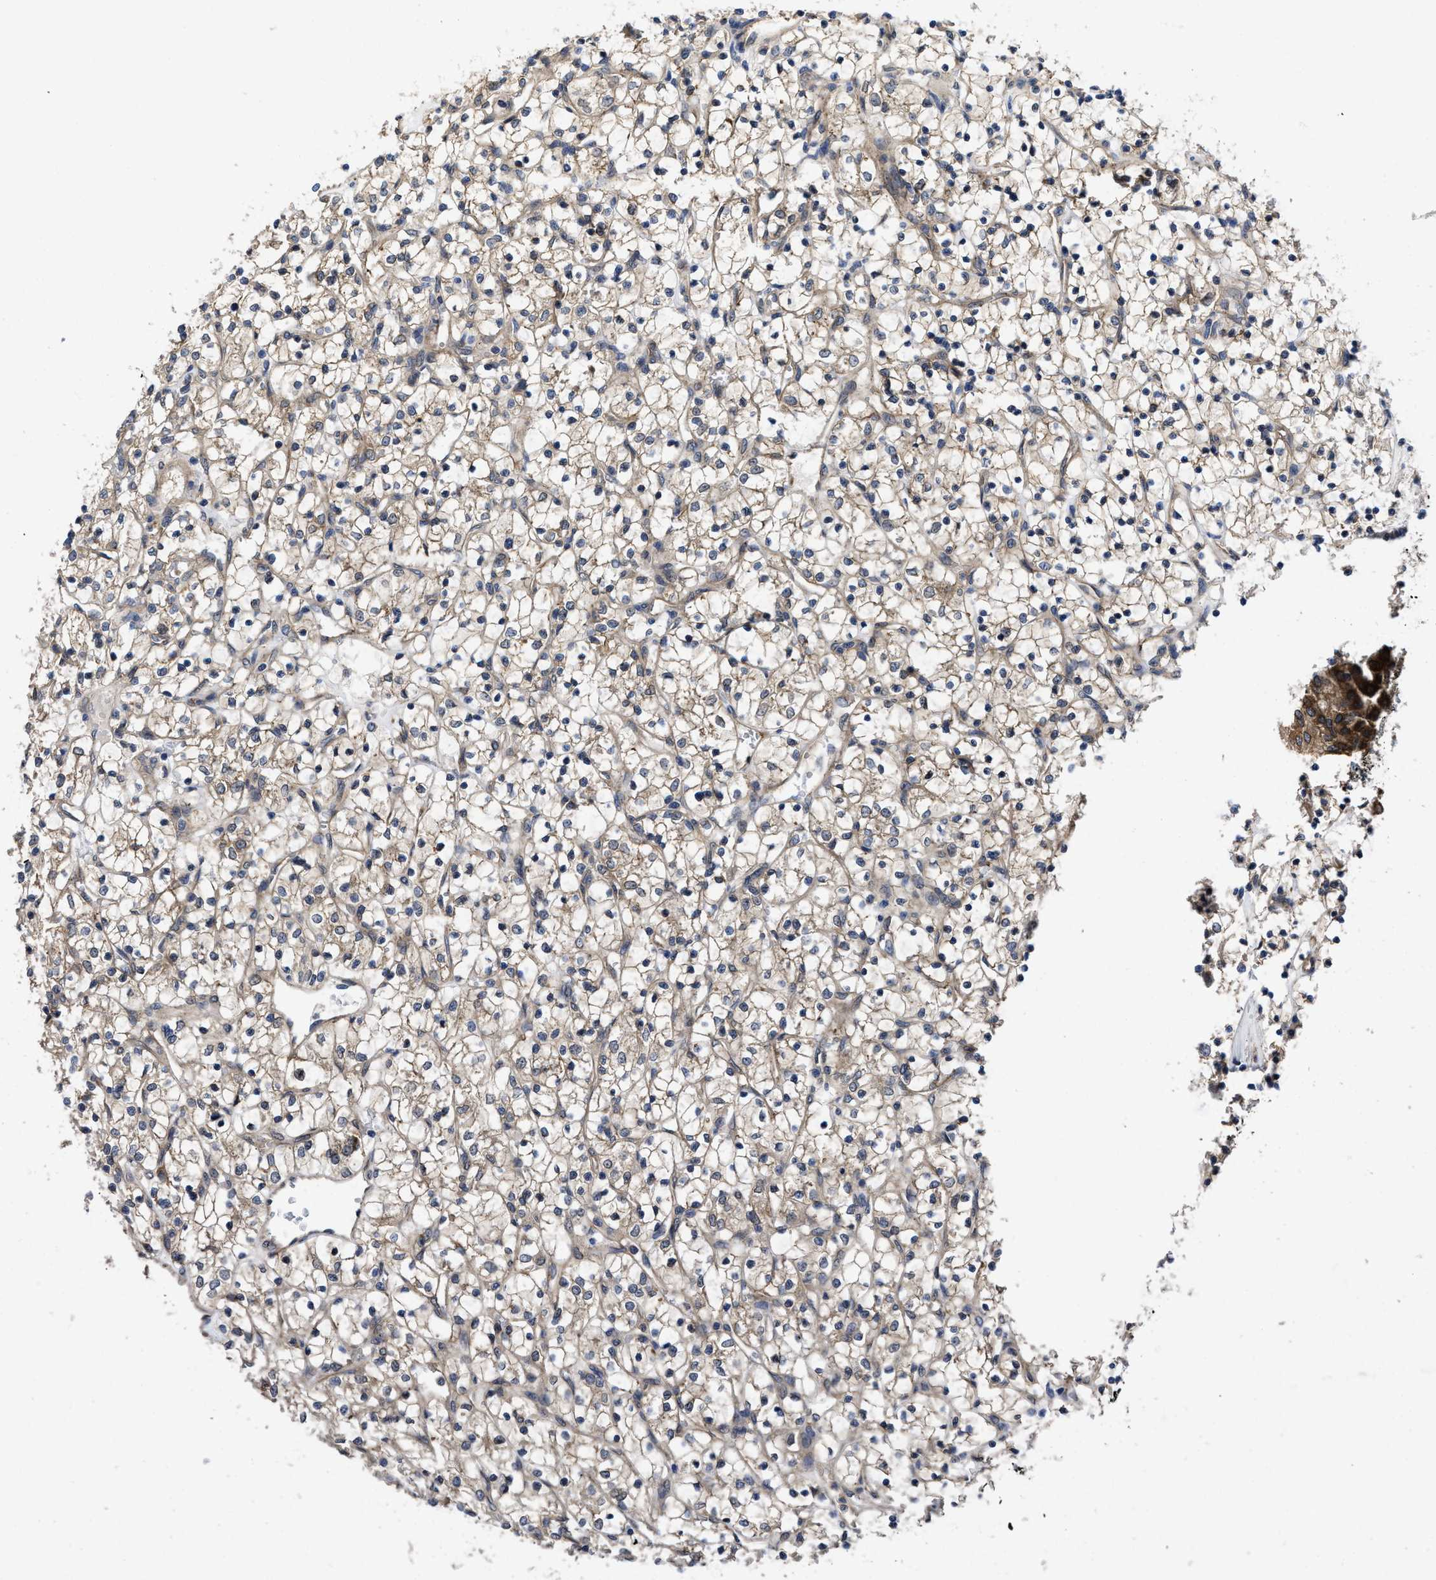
{"staining": {"intensity": "weak", "quantity": ">75%", "location": "cytoplasmic/membranous"}, "tissue": "renal cancer", "cell_type": "Tumor cells", "image_type": "cancer", "snomed": [{"axis": "morphology", "description": "Adenocarcinoma, NOS"}, {"axis": "topography", "description": "Kidney"}], "caption": "Tumor cells exhibit weak cytoplasmic/membranous positivity in about >75% of cells in renal cancer (adenocarcinoma). Ihc stains the protein in brown and the nuclei are stained blue.", "gene": "PKD2", "patient": {"sex": "female", "age": 69}}